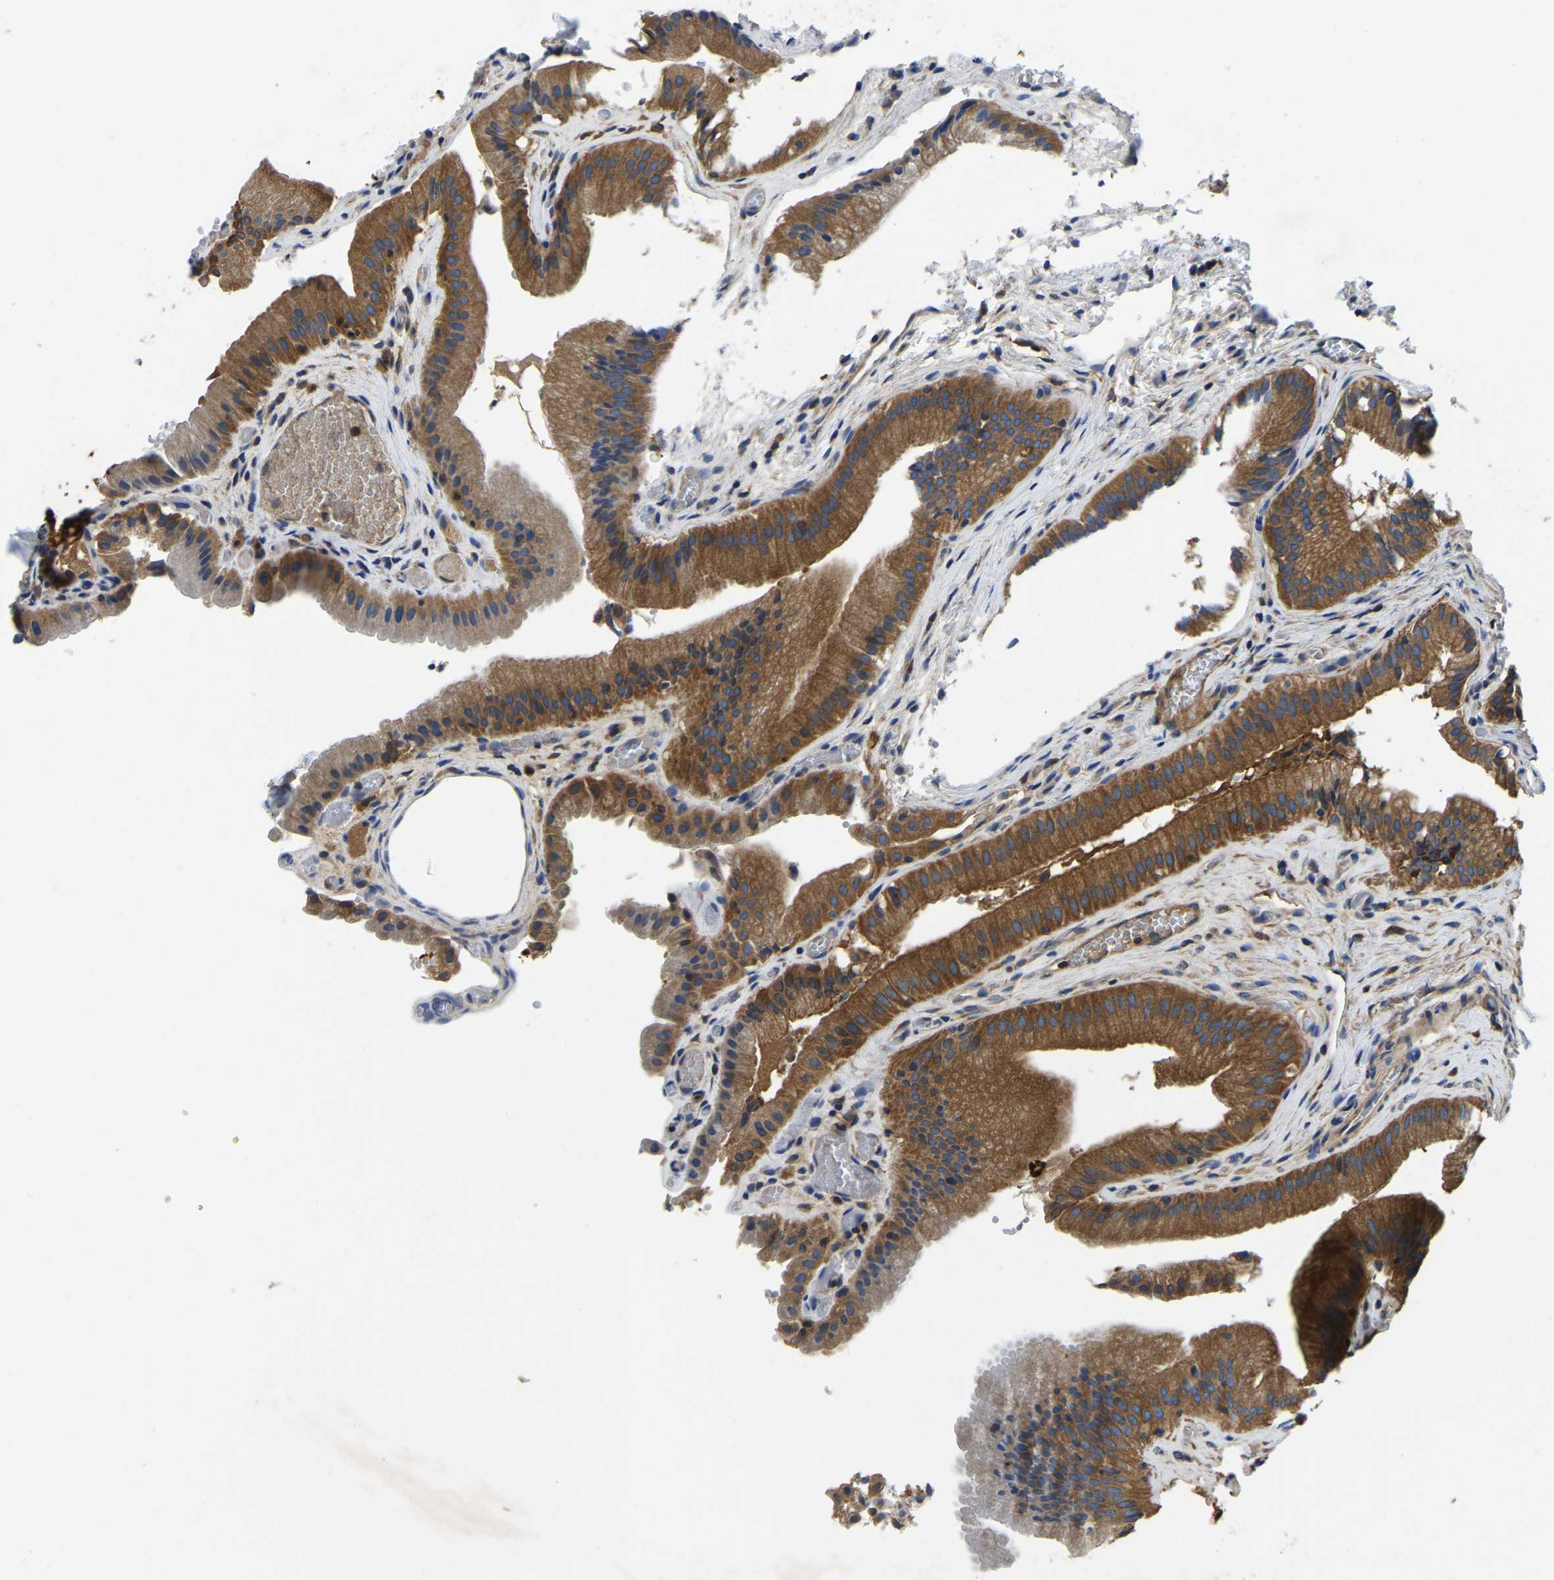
{"staining": {"intensity": "moderate", "quantity": ">75%", "location": "cytoplasmic/membranous"}, "tissue": "gallbladder", "cell_type": "Glandular cells", "image_type": "normal", "snomed": [{"axis": "morphology", "description": "Normal tissue, NOS"}, {"axis": "topography", "description": "Gallbladder"}], "caption": "Immunohistochemical staining of benign human gallbladder demonstrates moderate cytoplasmic/membranous protein staining in about >75% of glandular cells. (Brightfield microscopy of DAB IHC at high magnification).", "gene": "STAT2", "patient": {"sex": "male", "age": 49}}